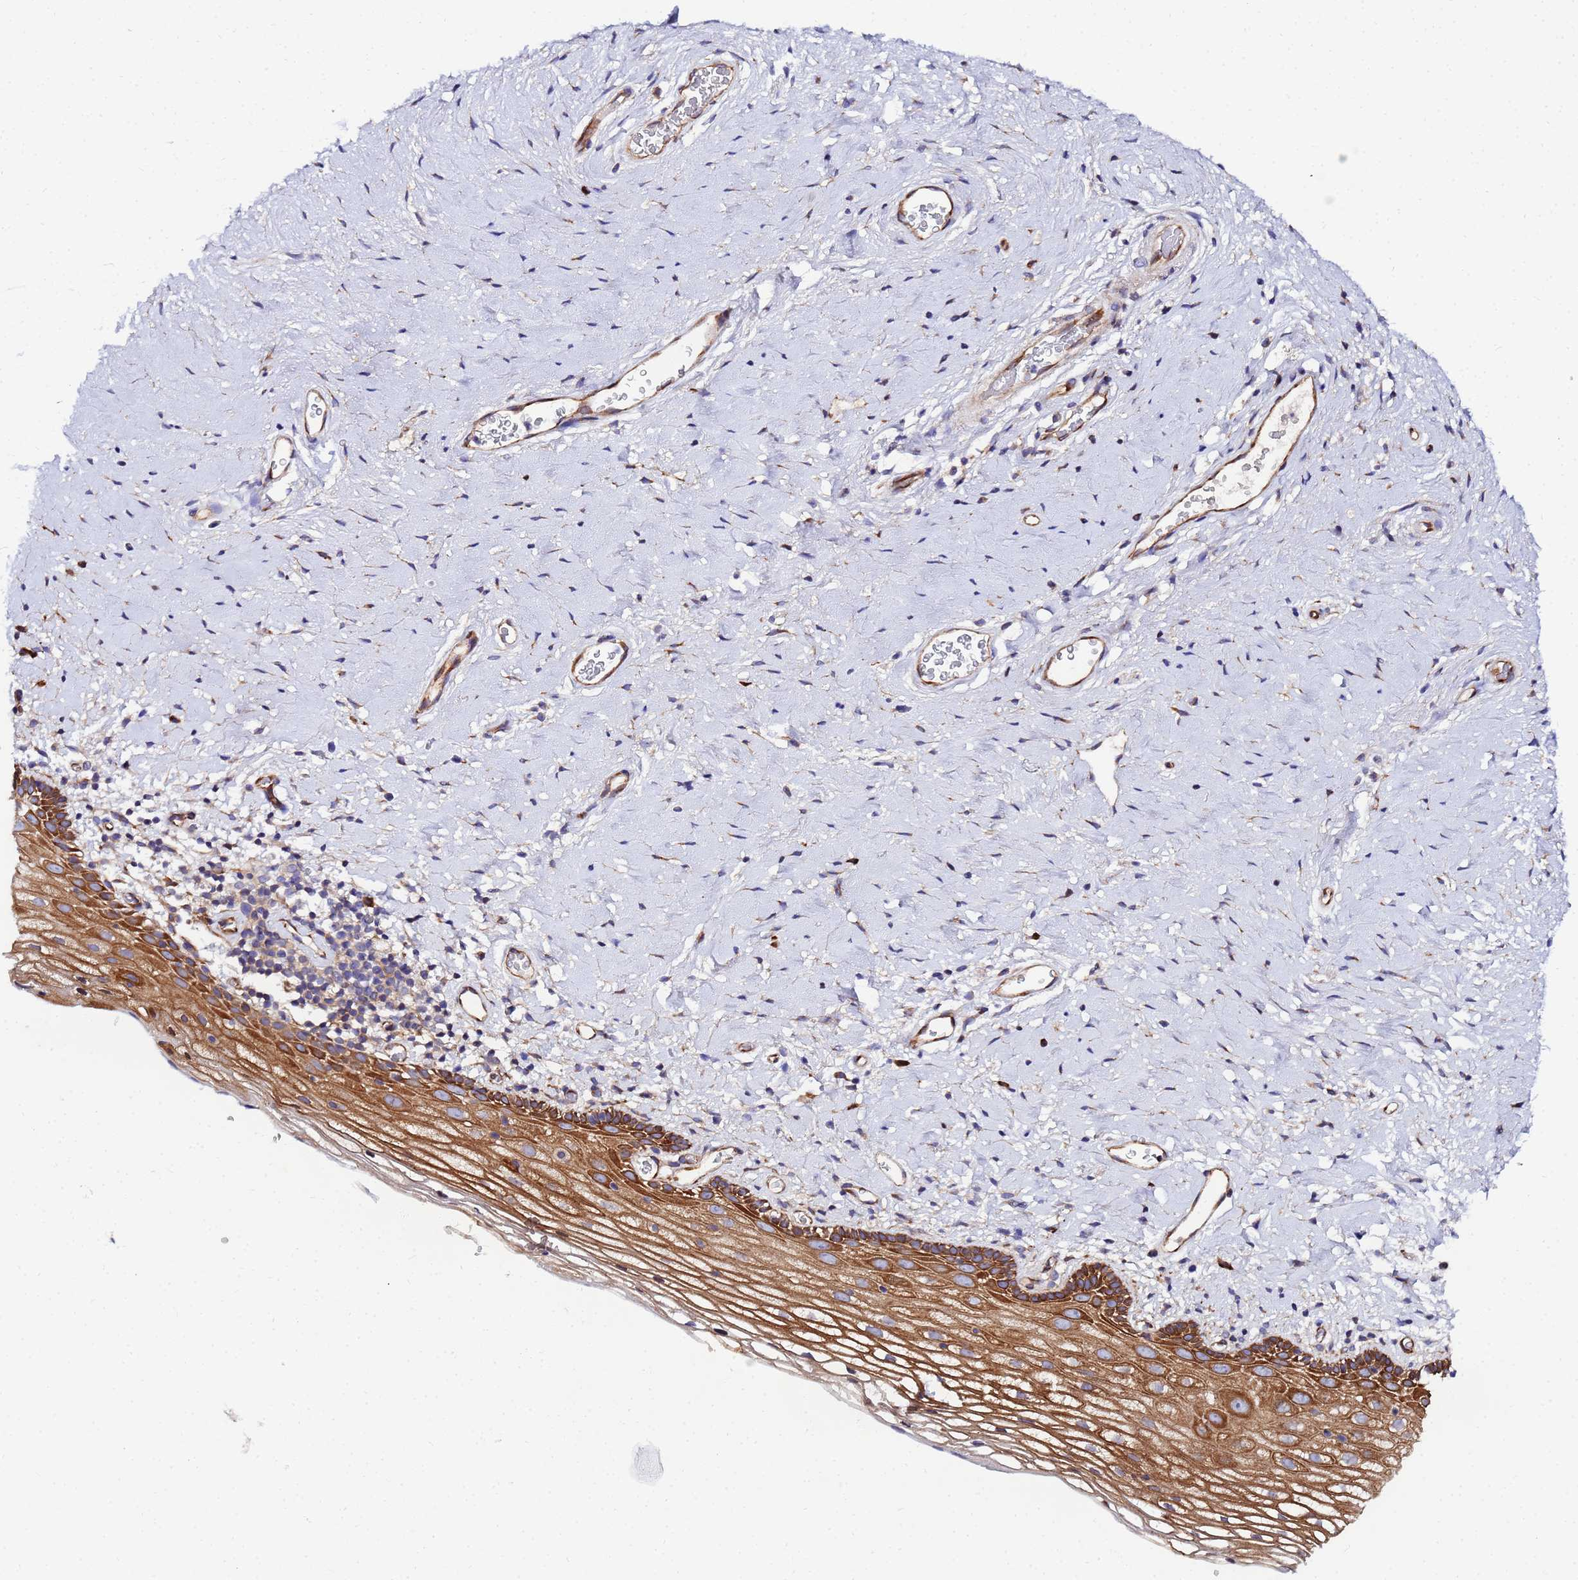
{"staining": {"intensity": "strong", "quantity": ">75%", "location": "cytoplasmic/membranous"}, "tissue": "vagina", "cell_type": "Squamous epithelial cells", "image_type": "normal", "snomed": [{"axis": "morphology", "description": "Normal tissue, NOS"}, {"axis": "morphology", "description": "Adenocarcinoma, NOS"}, {"axis": "topography", "description": "Rectum"}, {"axis": "topography", "description": "Vagina"}], "caption": "Squamous epithelial cells exhibit high levels of strong cytoplasmic/membranous expression in about >75% of cells in unremarkable human vagina. (brown staining indicates protein expression, while blue staining denotes nuclei).", "gene": "POM121C", "patient": {"sex": "female", "age": 71}}